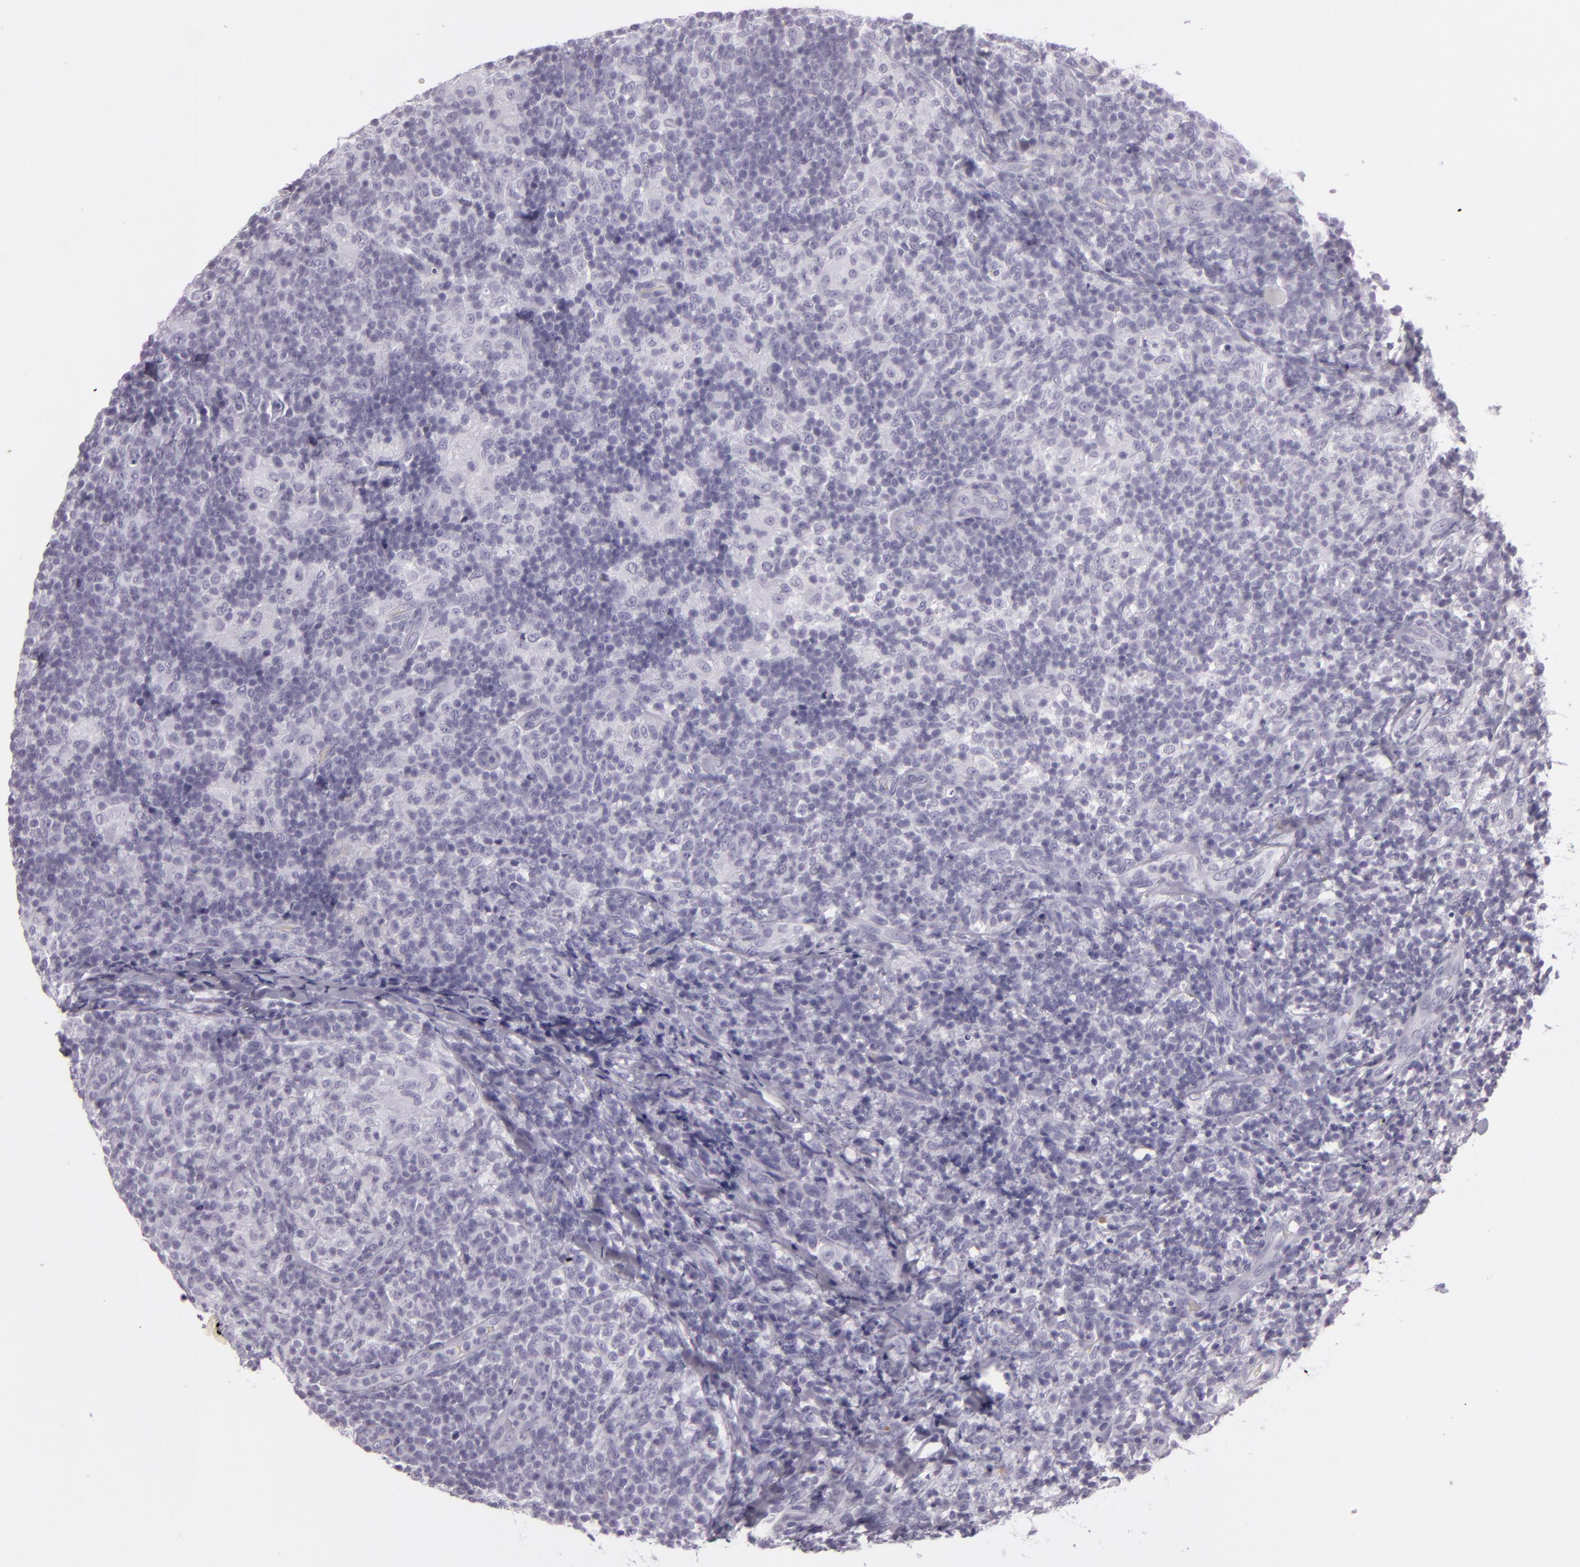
{"staining": {"intensity": "negative", "quantity": "none", "location": "none"}, "tissue": "lymph node", "cell_type": "Germinal center cells", "image_type": "normal", "snomed": [{"axis": "morphology", "description": "Normal tissue, NOS"}, {"axis": "morphology", "description": "Inflammation, NOS"}, {"axis": "topography", "description": "Lymph node"}], "caption": "DAB immunohistochemical staining of benign lymph node demonstrates no significant positivity in germinal center cells. (DAB immunohistochemistry (IHC), high magnification).", "gene": "MUC6", "patient": {"sex": "male", "age": 46}}